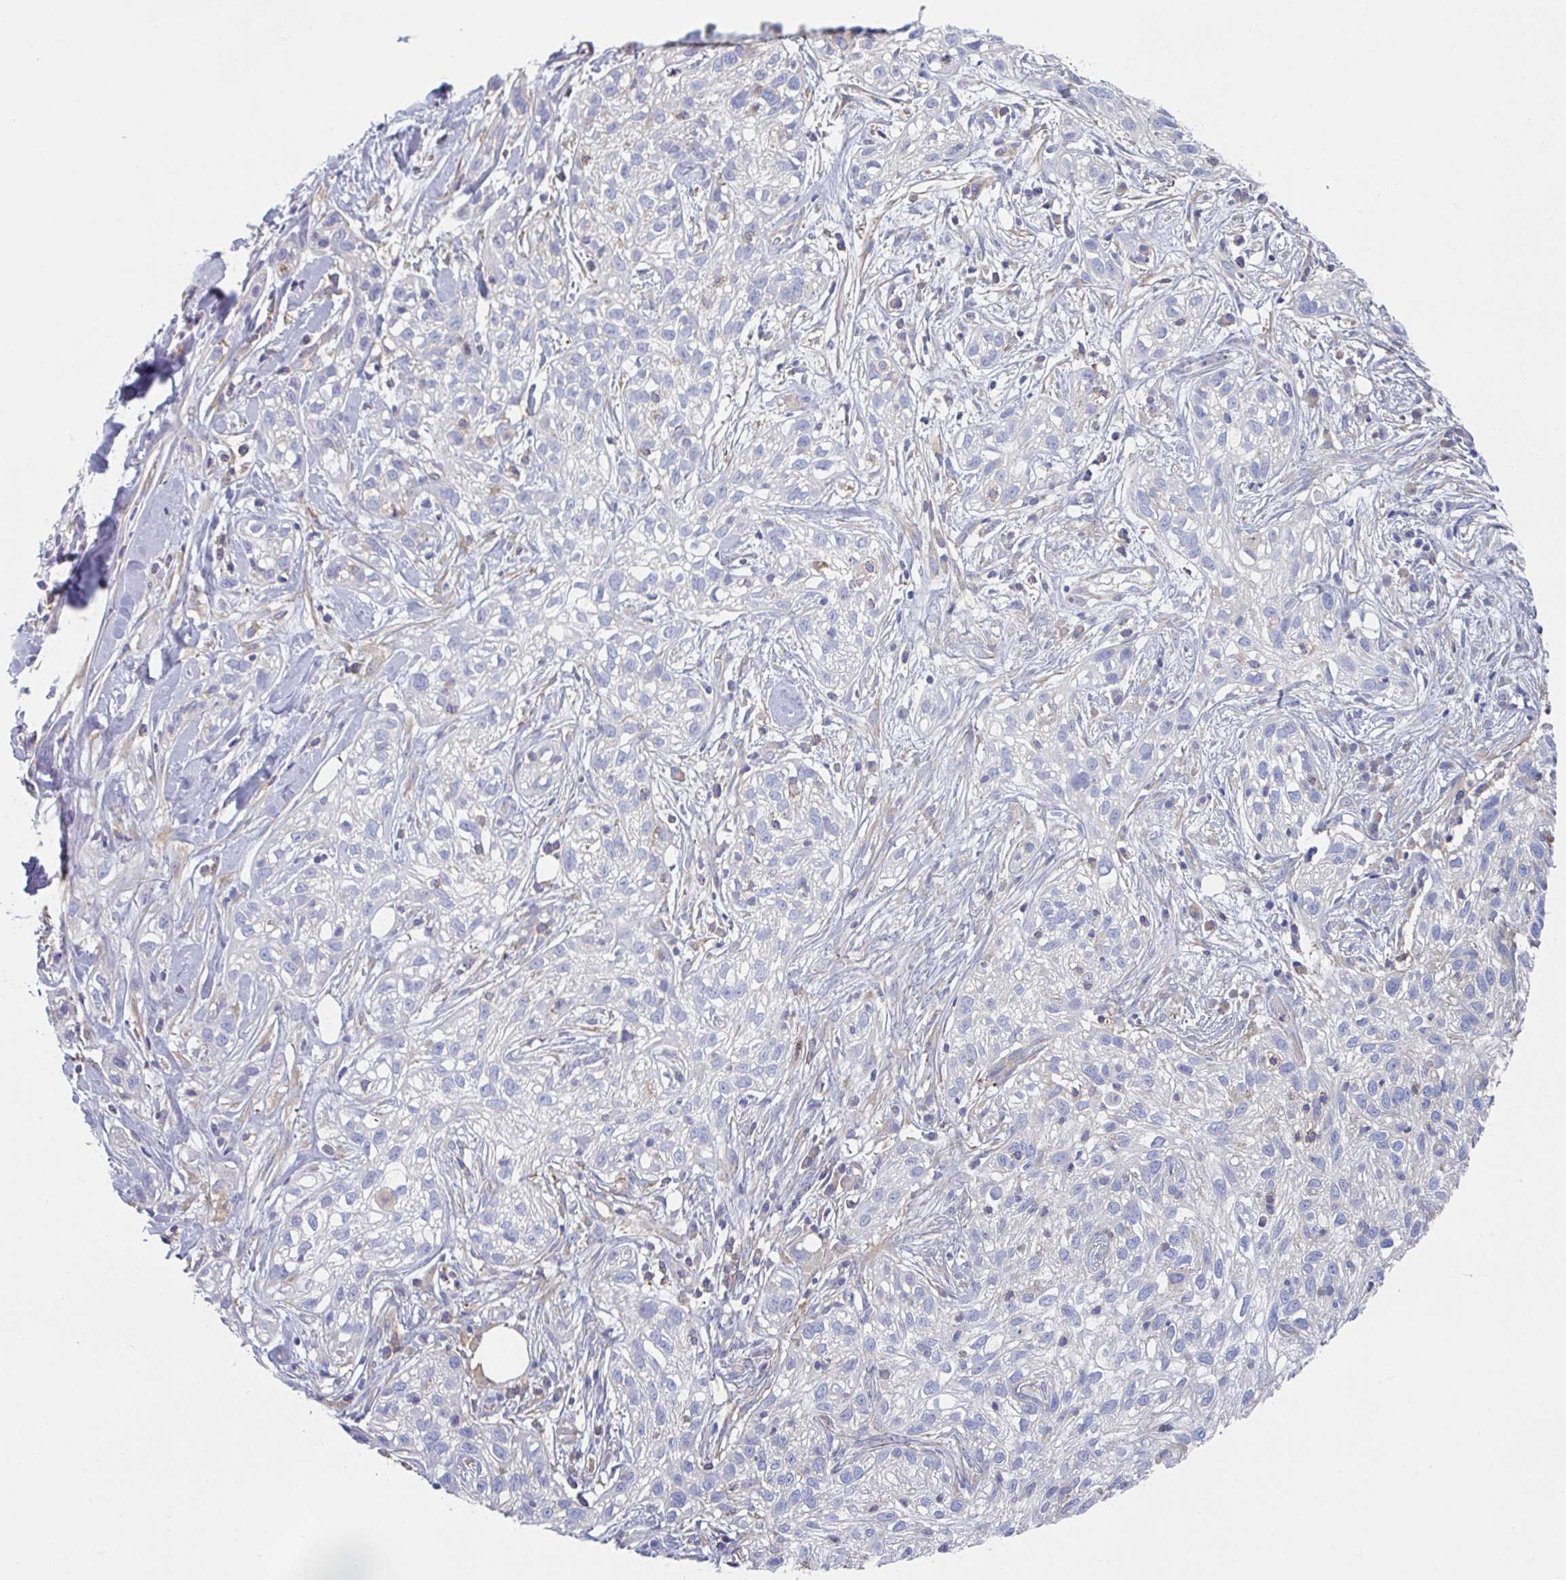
{"staining": {"intensity": "negative", "quantity": "none", "location": "none"}, "tissue": "skin cancer", "cell_type": "Tumor cells", "image_type": "cancer", "snomed": [{"axis": "morphology", "description": "Squamous cell carcinoma, NOS"}, {"axis": "topography", "description": "Skin"}], "caption": "Immunohistochemistry (IHC) micrograph of human squamous cell carcinoma (skin) stained for a protein (brown), which displays no staining in tumor cells.", "gene": "AMPD2", "patient": {"sex": "male", "age": 82}}